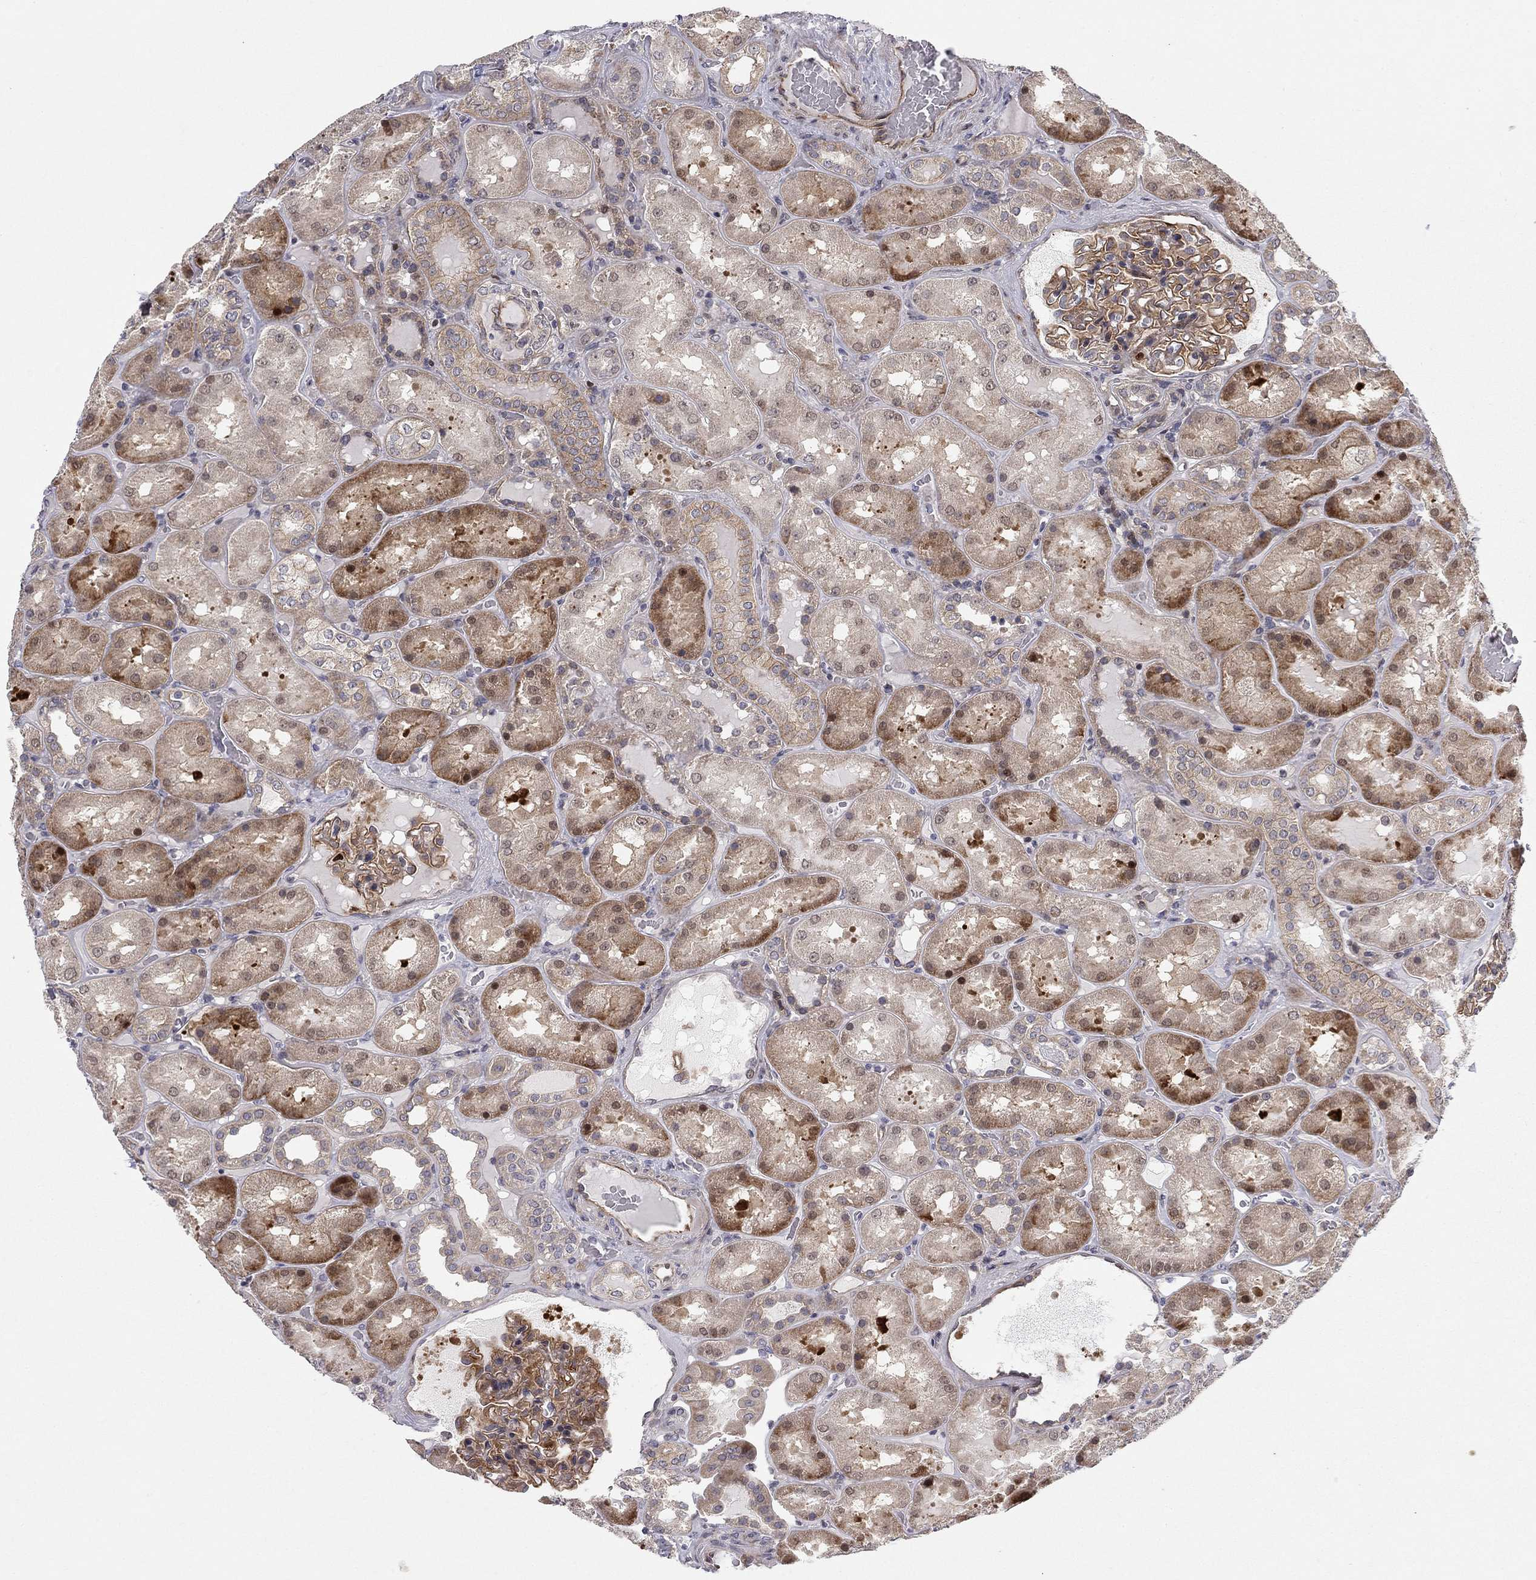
{"staining": {"intensity": "moderate", "quantity": "25%-75%", "location": "cytoplasmic/membranous"}, "tissue": "kidney", "cell_type": "Cells in glomeruli", "image_type": "normal", "snomed": [{"axis": "morphology", "description": "Normal tissue, NOS"}, {"axis": "topography", "description": "Kidney"}], "caption": "Kidney stained with a brown dye reveals moderate cytoplasmic/membranous positive expression in about 25%-75% of cells in glomeruli.", "gene": "BCL11A", "patient": {"sex": "male", "age": 73}}